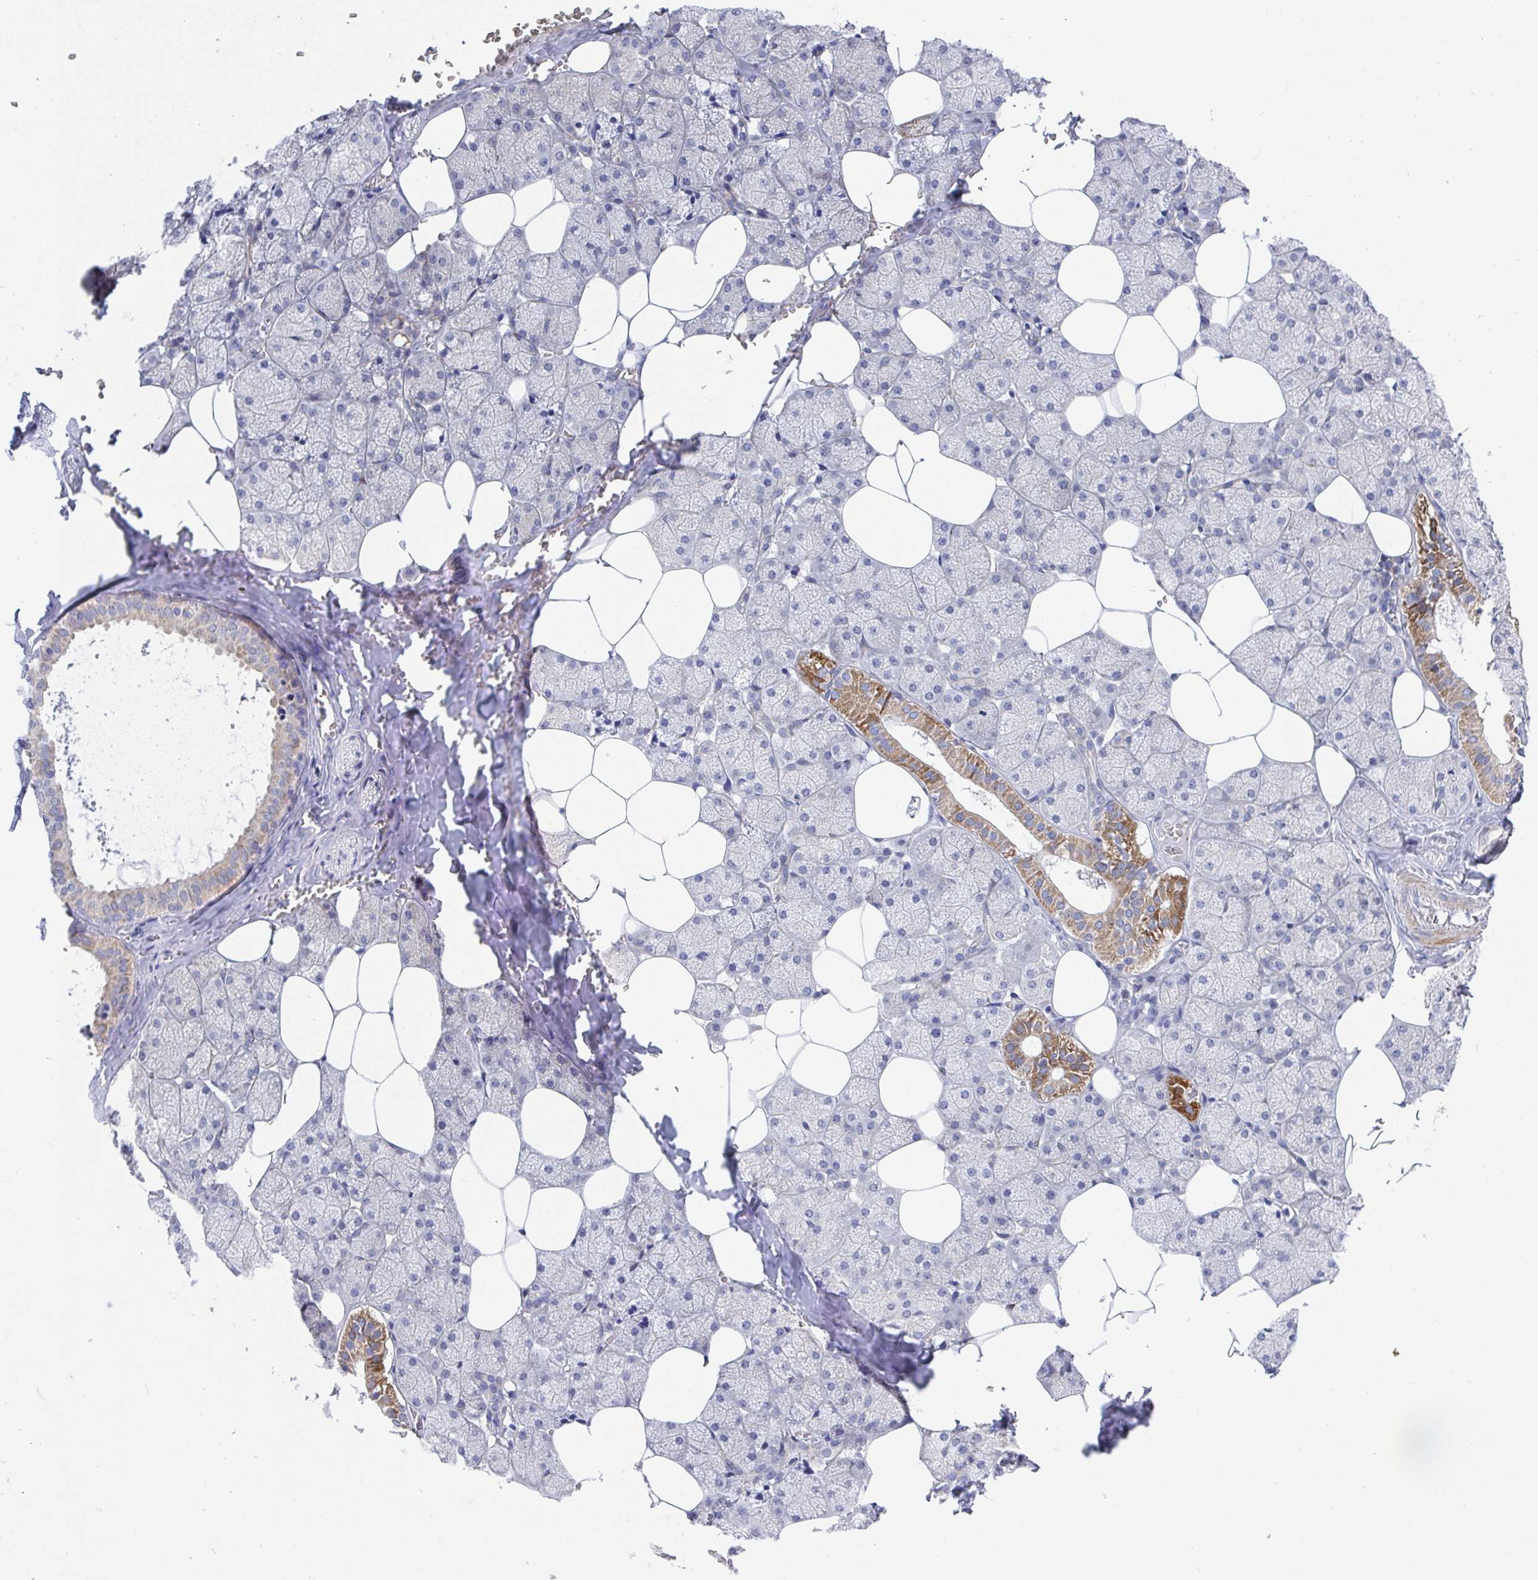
{"staining": {"intensity": "moderate", "quantity": "<25%", "location": "cytoplasmic/membranous"}, "tissue": "salivary gland", "cell_type": "Glandular cells", "image_type": "normal", "snomed": [{"axis": "morphology", "description": "Normal tissue, NOS"}, {"axis": "topography", "description": "Salivary gland"}, {"axis": "topography", "description": "Peripheral nerve tissue"}], "caption": "High-magnification brightfield microscopy of benign salivary gland stained with DAB (3,3'-diaminobenzidine) (brown) and counterstained with hematoxylin (blue). glandular cells exhibit moderate cytoplasmic/membranous staining is present in about<25% of cells. (Brightfield microscopy of DAB IHC at high magnification).", "gene": "ATP5F1C", "patient": {"sex": "male", "age": 38}}